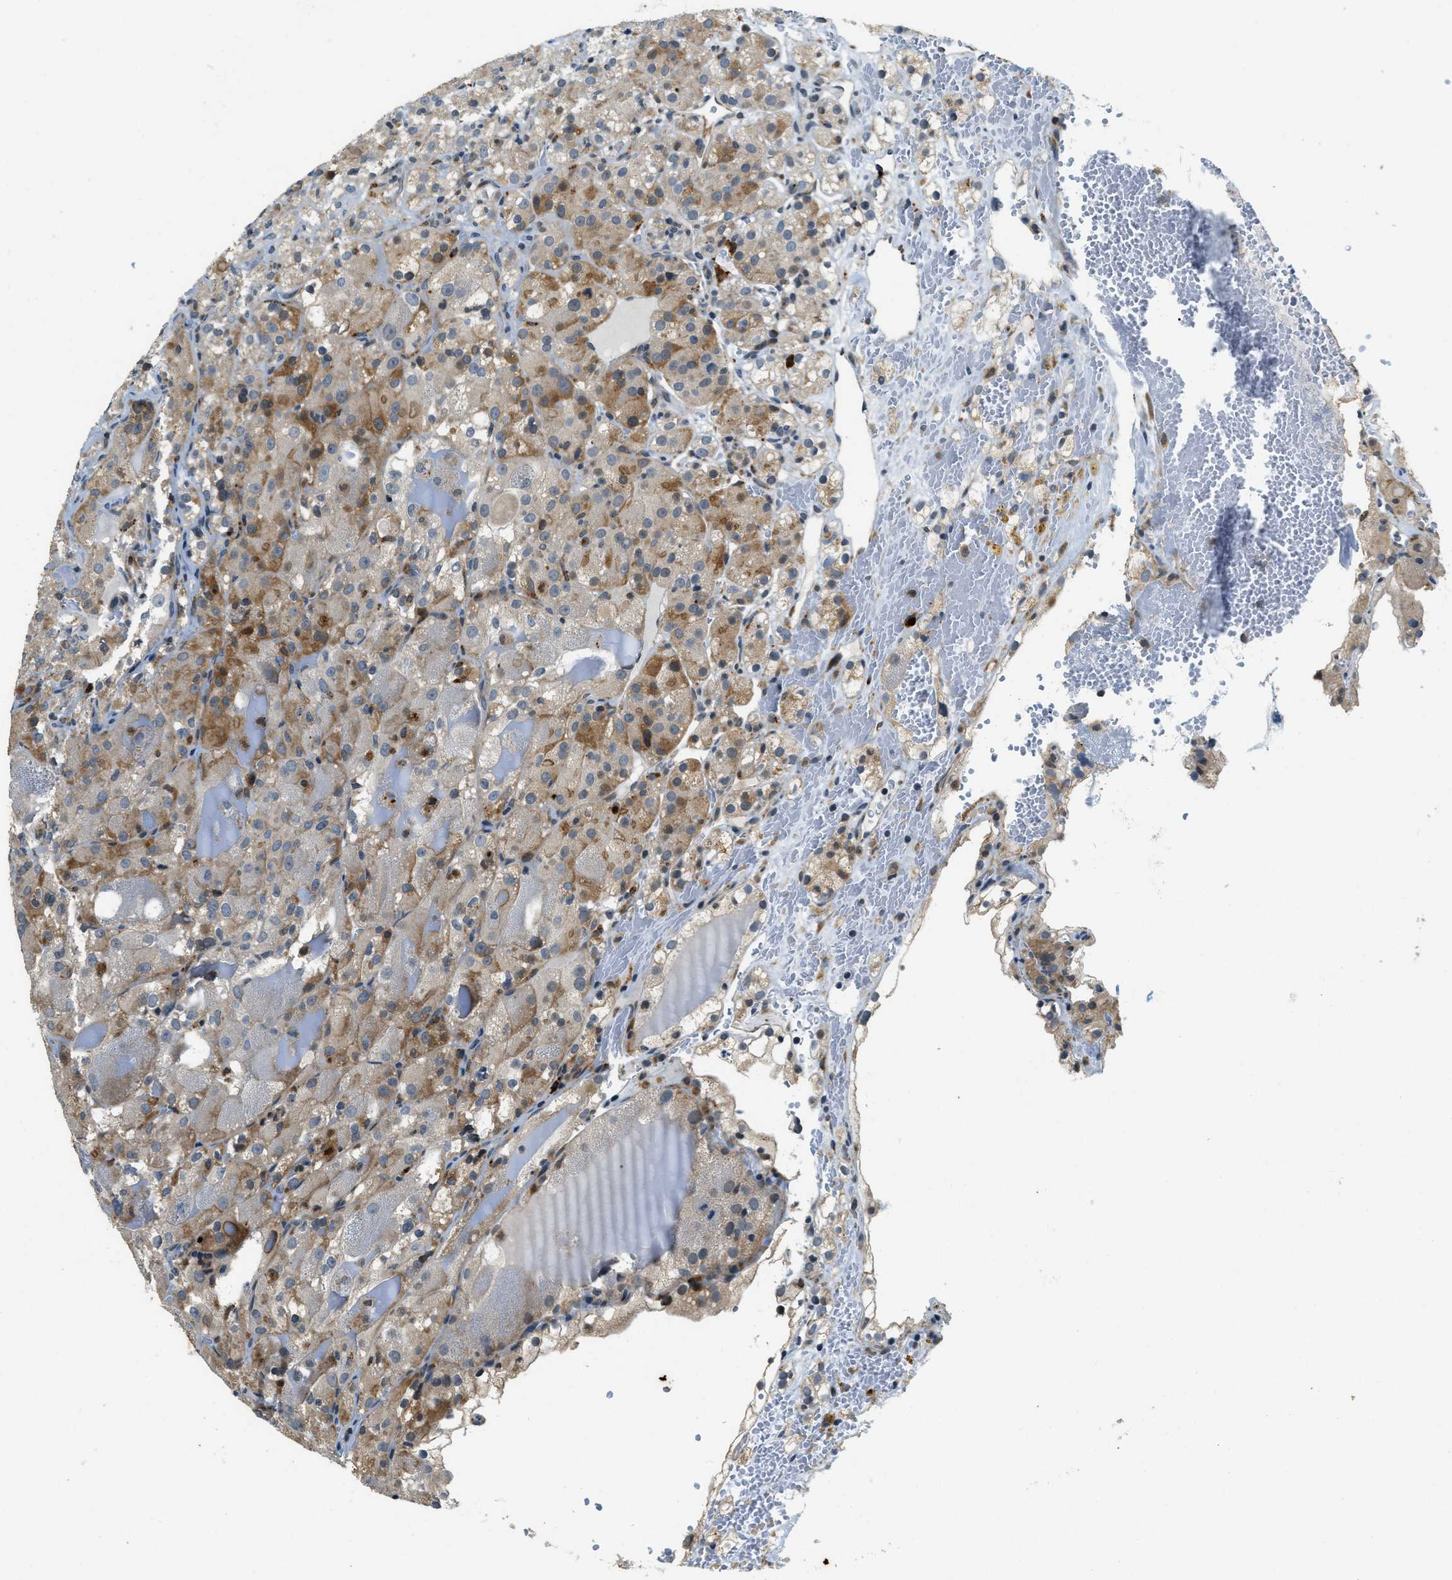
{"staining": {"intensity": "moderate", "quantity": "<25%", "location": "cytoplasmic/membranous"}, "tissue": "renal cancer", "cell_type": "Tumor cells", "image_type": "cancer", "snomed": [{"axis": "morphology", "description": "Normal tissue, NOS"}, {"axis": "morphology", "description": "Adenocarcinoma, NOS"}, {"axis": "topography", "description": "Kidney"}], "caption": "Protein staining shows moderate cytoplasmic/membranous positivity in about <25% of tumor cells in renal adenocarcinoma.", "gene": "HERC2", "patient": {"sex": "male", "age": 61}}